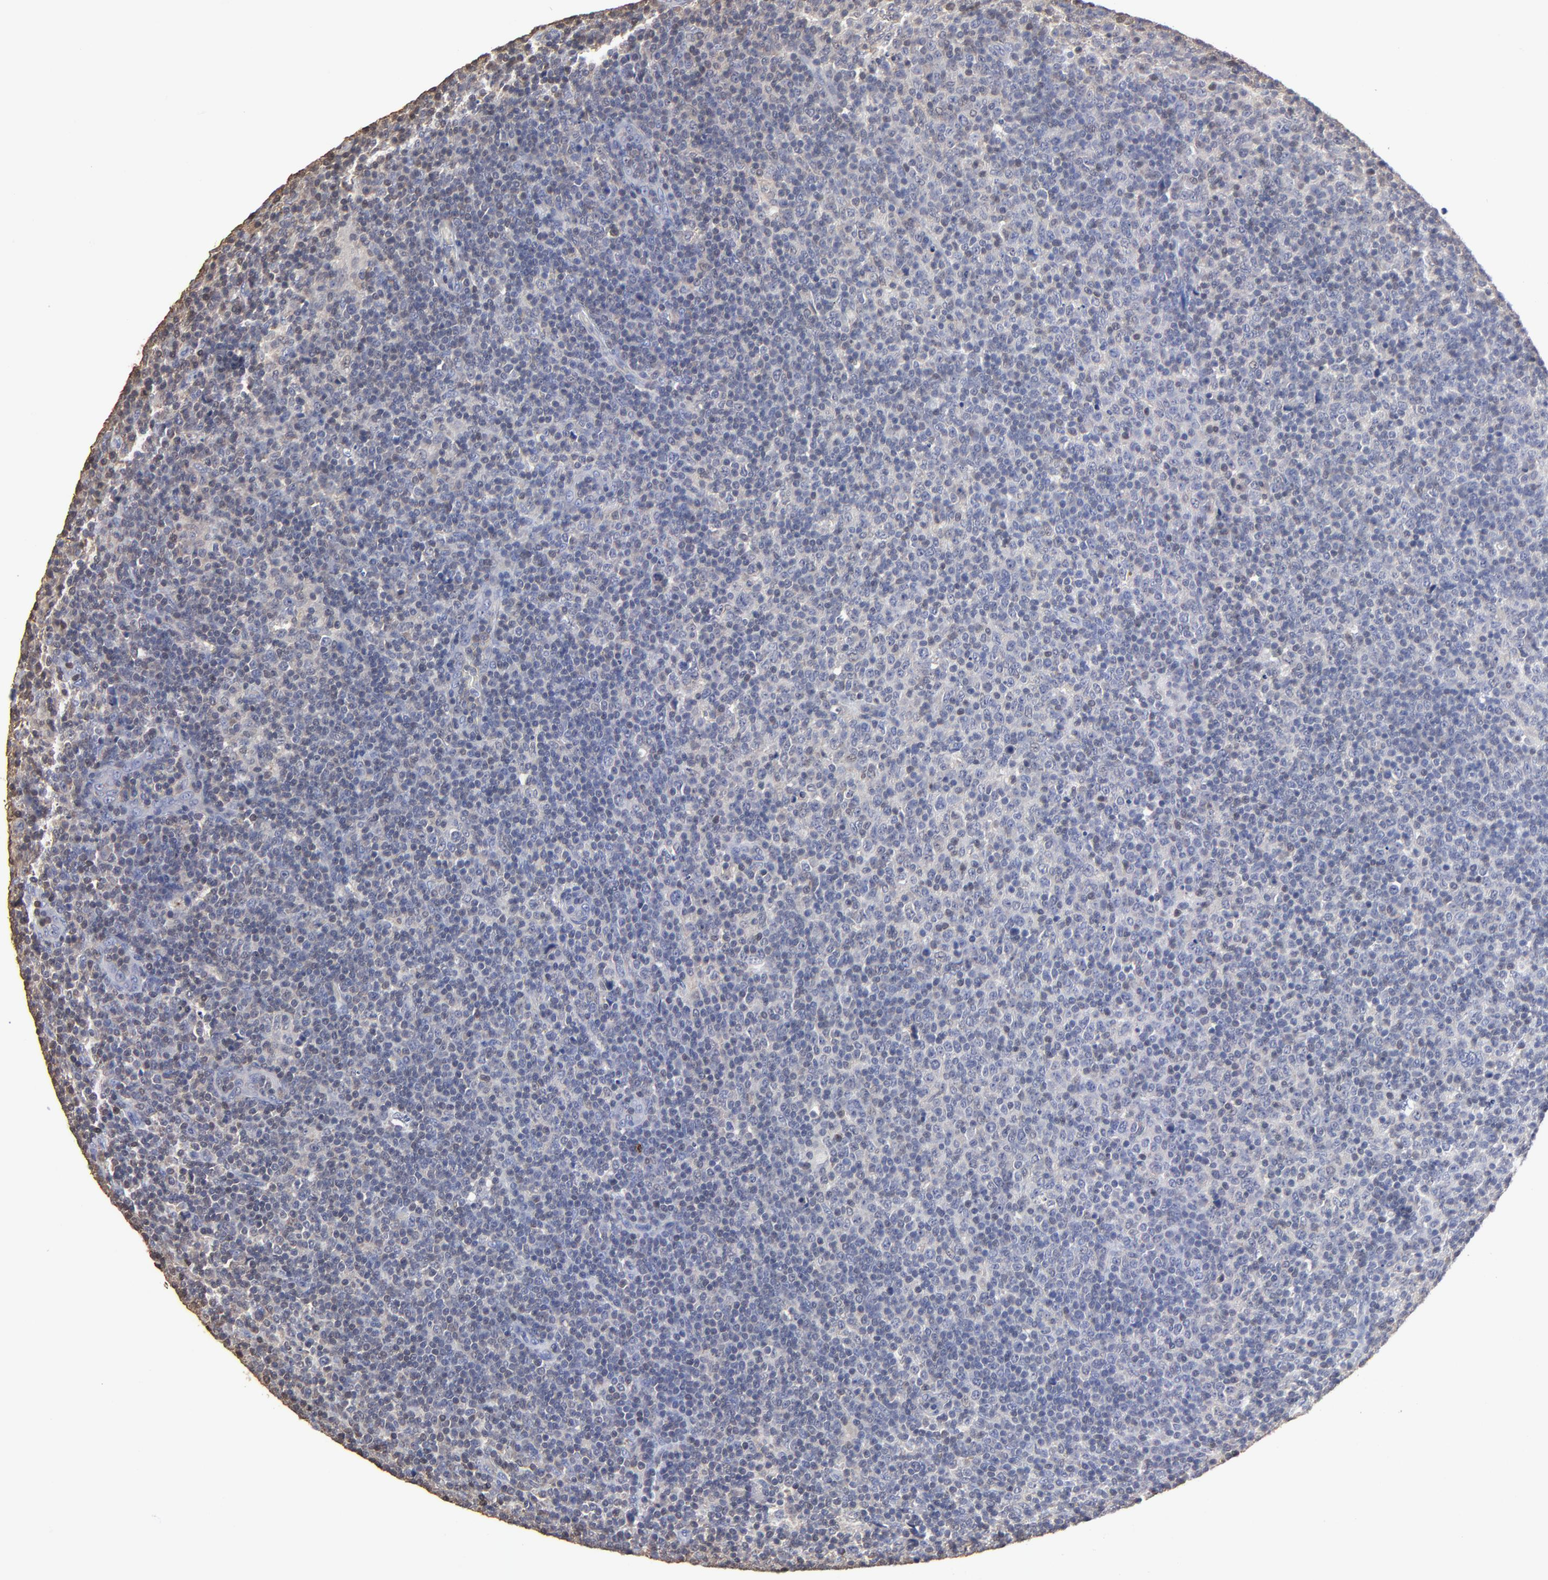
{"staining": {"intensity": "negative", "quantity": "none", "location": "none"}, "tissue": "lymphoma", "cell_type": "Tumor cells", "image_type": "cancer", "snomed": [{"axis": "morphology", "description": "Malignant lymphoma, non-Hodgkin's type, Low grade"}, {"axis": "topography", "description": "Lymph node"}], "caption": "Human lymphoma stained for a protein using immunohistochemistry (IHC) reveals no expression in tumor cells.", "gene": "TBXT", "patient": {"sex": "male", "age": 70}}